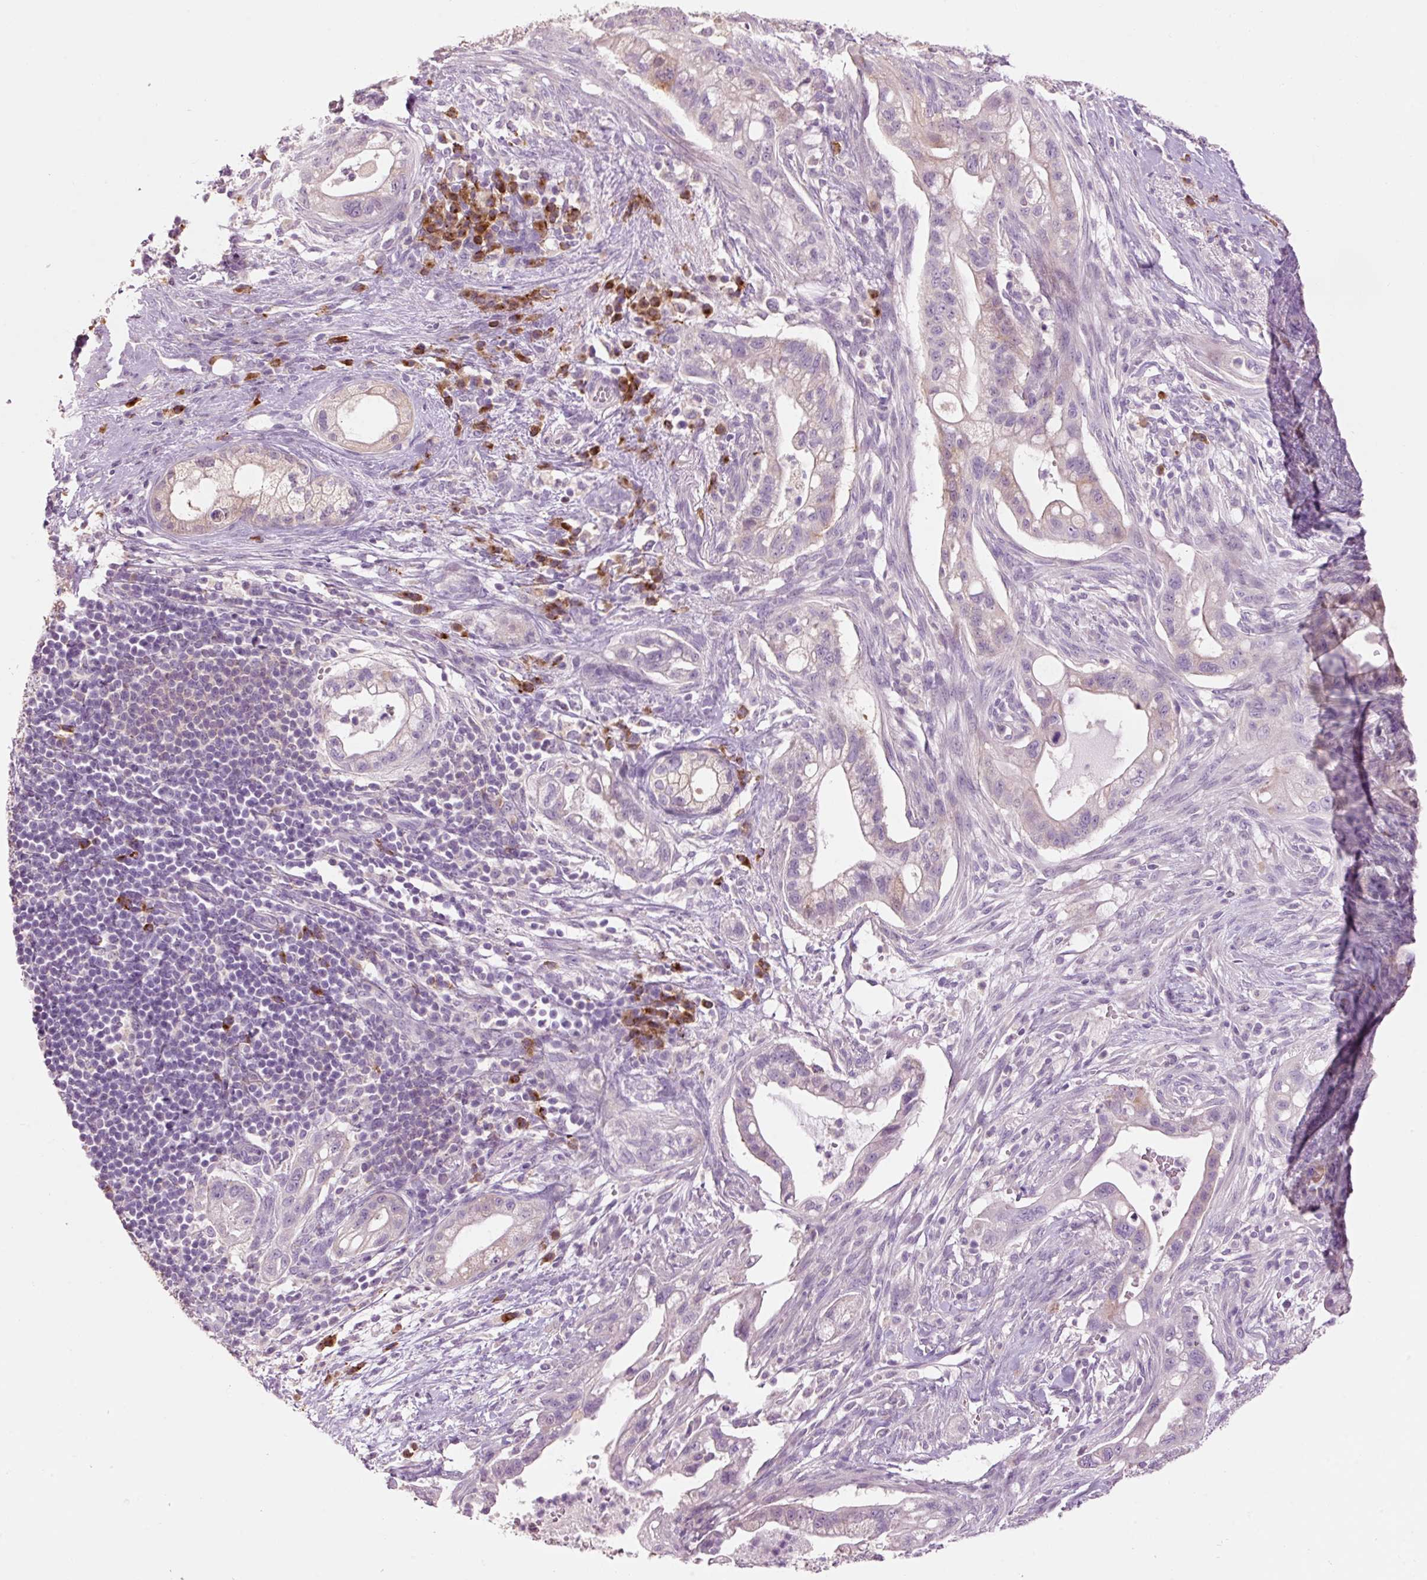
{"staining": {"intensity": "weak", "quantity": "25%-75%", "location": "cytoplasmic/membranous"}, "tissue": "pancreatic cancer", "cell_type": "Tumor cells", "image_type": "cancer", "snomed": [{"axis": "morphology", "description": "Adenocarcinoma, NOS"}, {"axis": "topography", "description": "Pancreas"}], "caption": "IHC histopathology image of neoplastic tissue: human pancreatic cancer stained using immunohistochemistry displays low levels of weak protein expression localized specifically in the cytoplasmic/membranous of tumor cells, appearing as a cytoplasmic/membranous brown color.", "gene": "HAX1", "patient": {"sex": "male", "age": 44}}